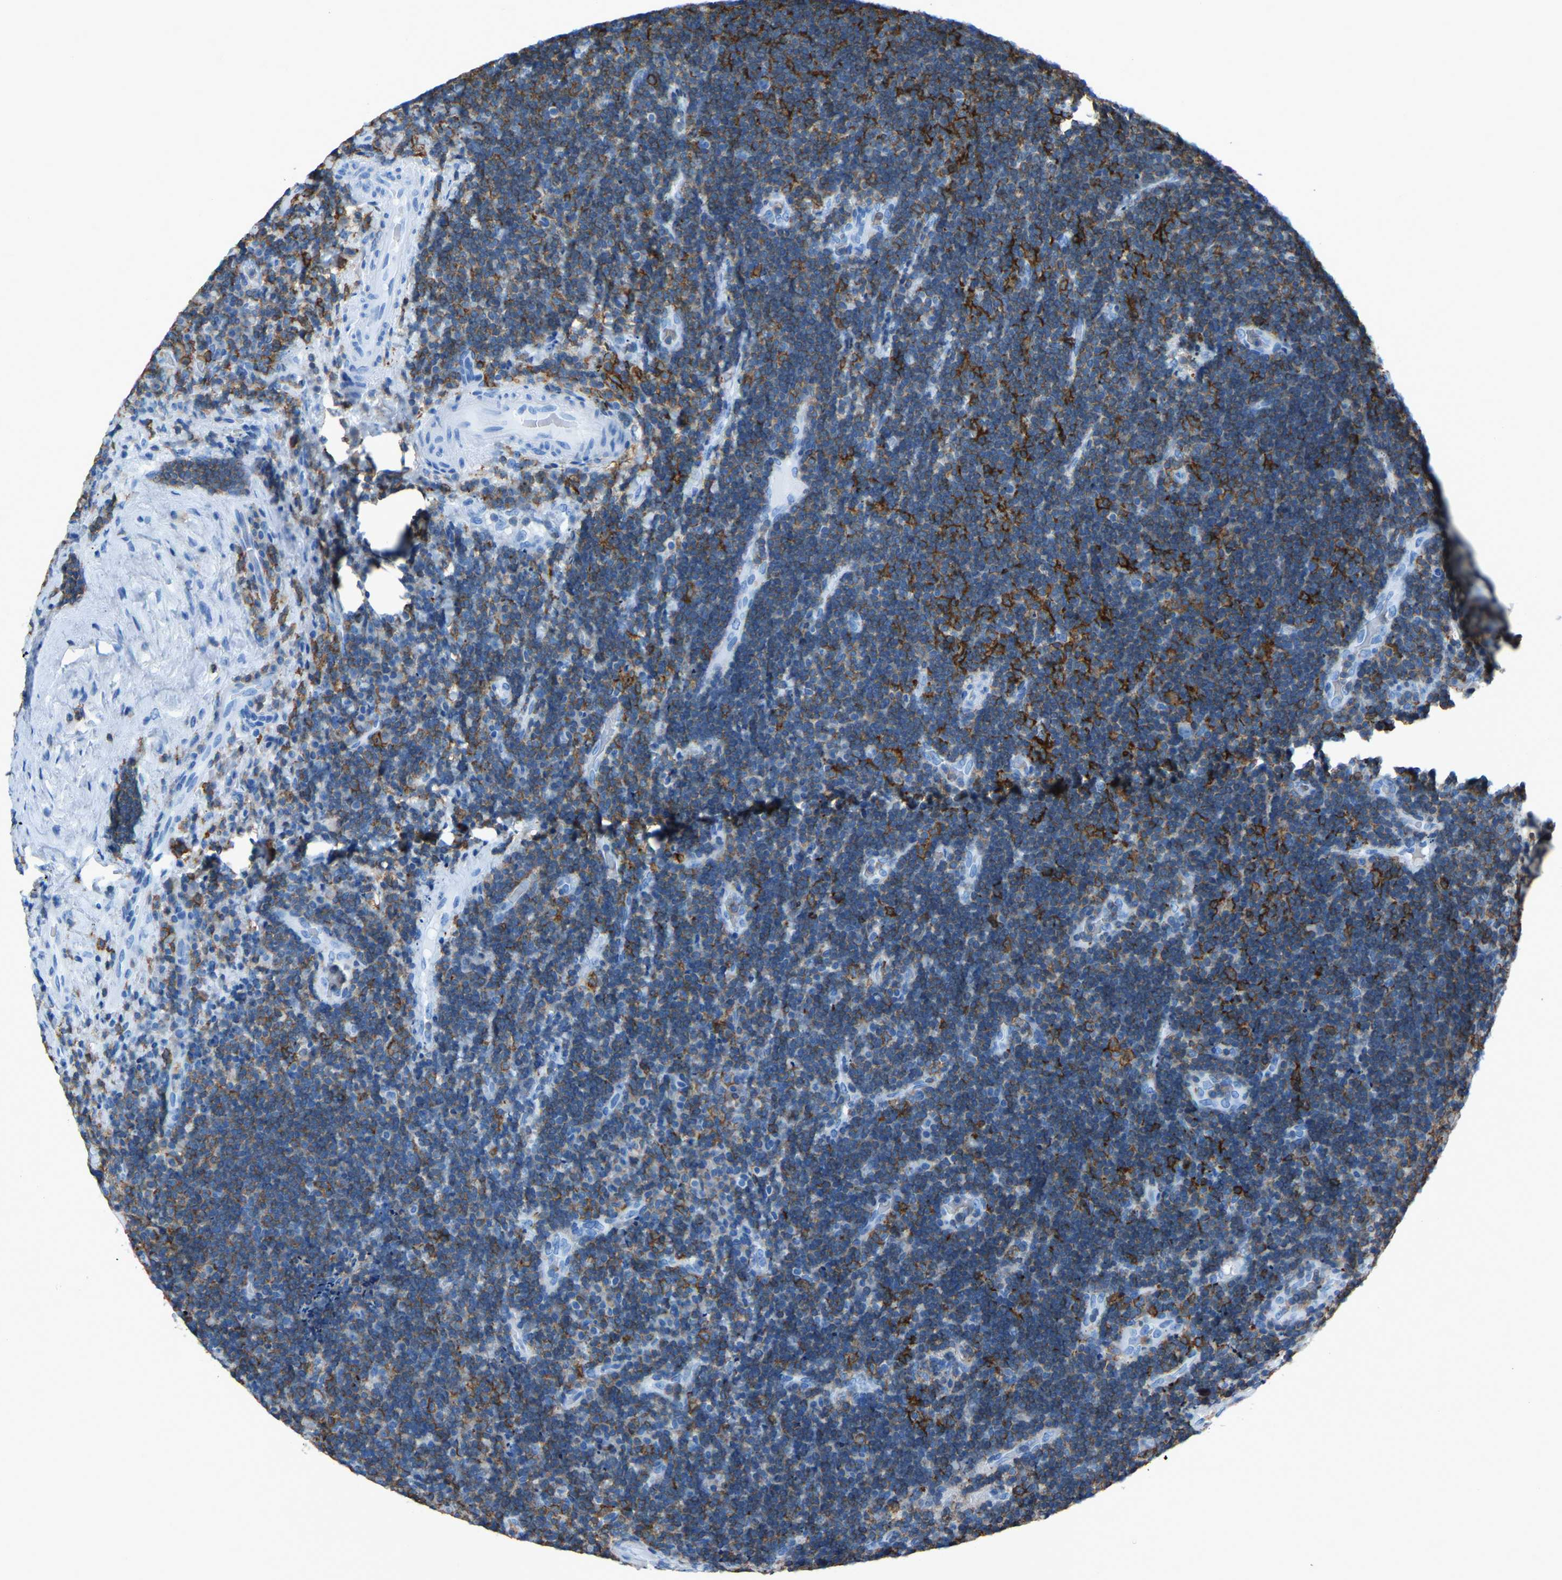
{"staining": {"intensity": "weak", "quantity": "25%-75%", "location": "cytoplasmic/membranous"}, "tissue": "lymphoma", "cell_type": "Tumor cells", "image_type": "cancer", "snomed": [{"axis": "morphology", "description": "Malignant lymphoma, non-Hodgkin's type, High grade"}, {"axis": "topography", "description": "Tonsil"}], "caption": "A brown stain labels weak cytoplasmic/membranous positivity of a protein in human high-grade malignant lymphoma, non-Hodgkin's type tumor cells.", "gene": "LSP1", "patient": {"sex": "female", "age": 36}}